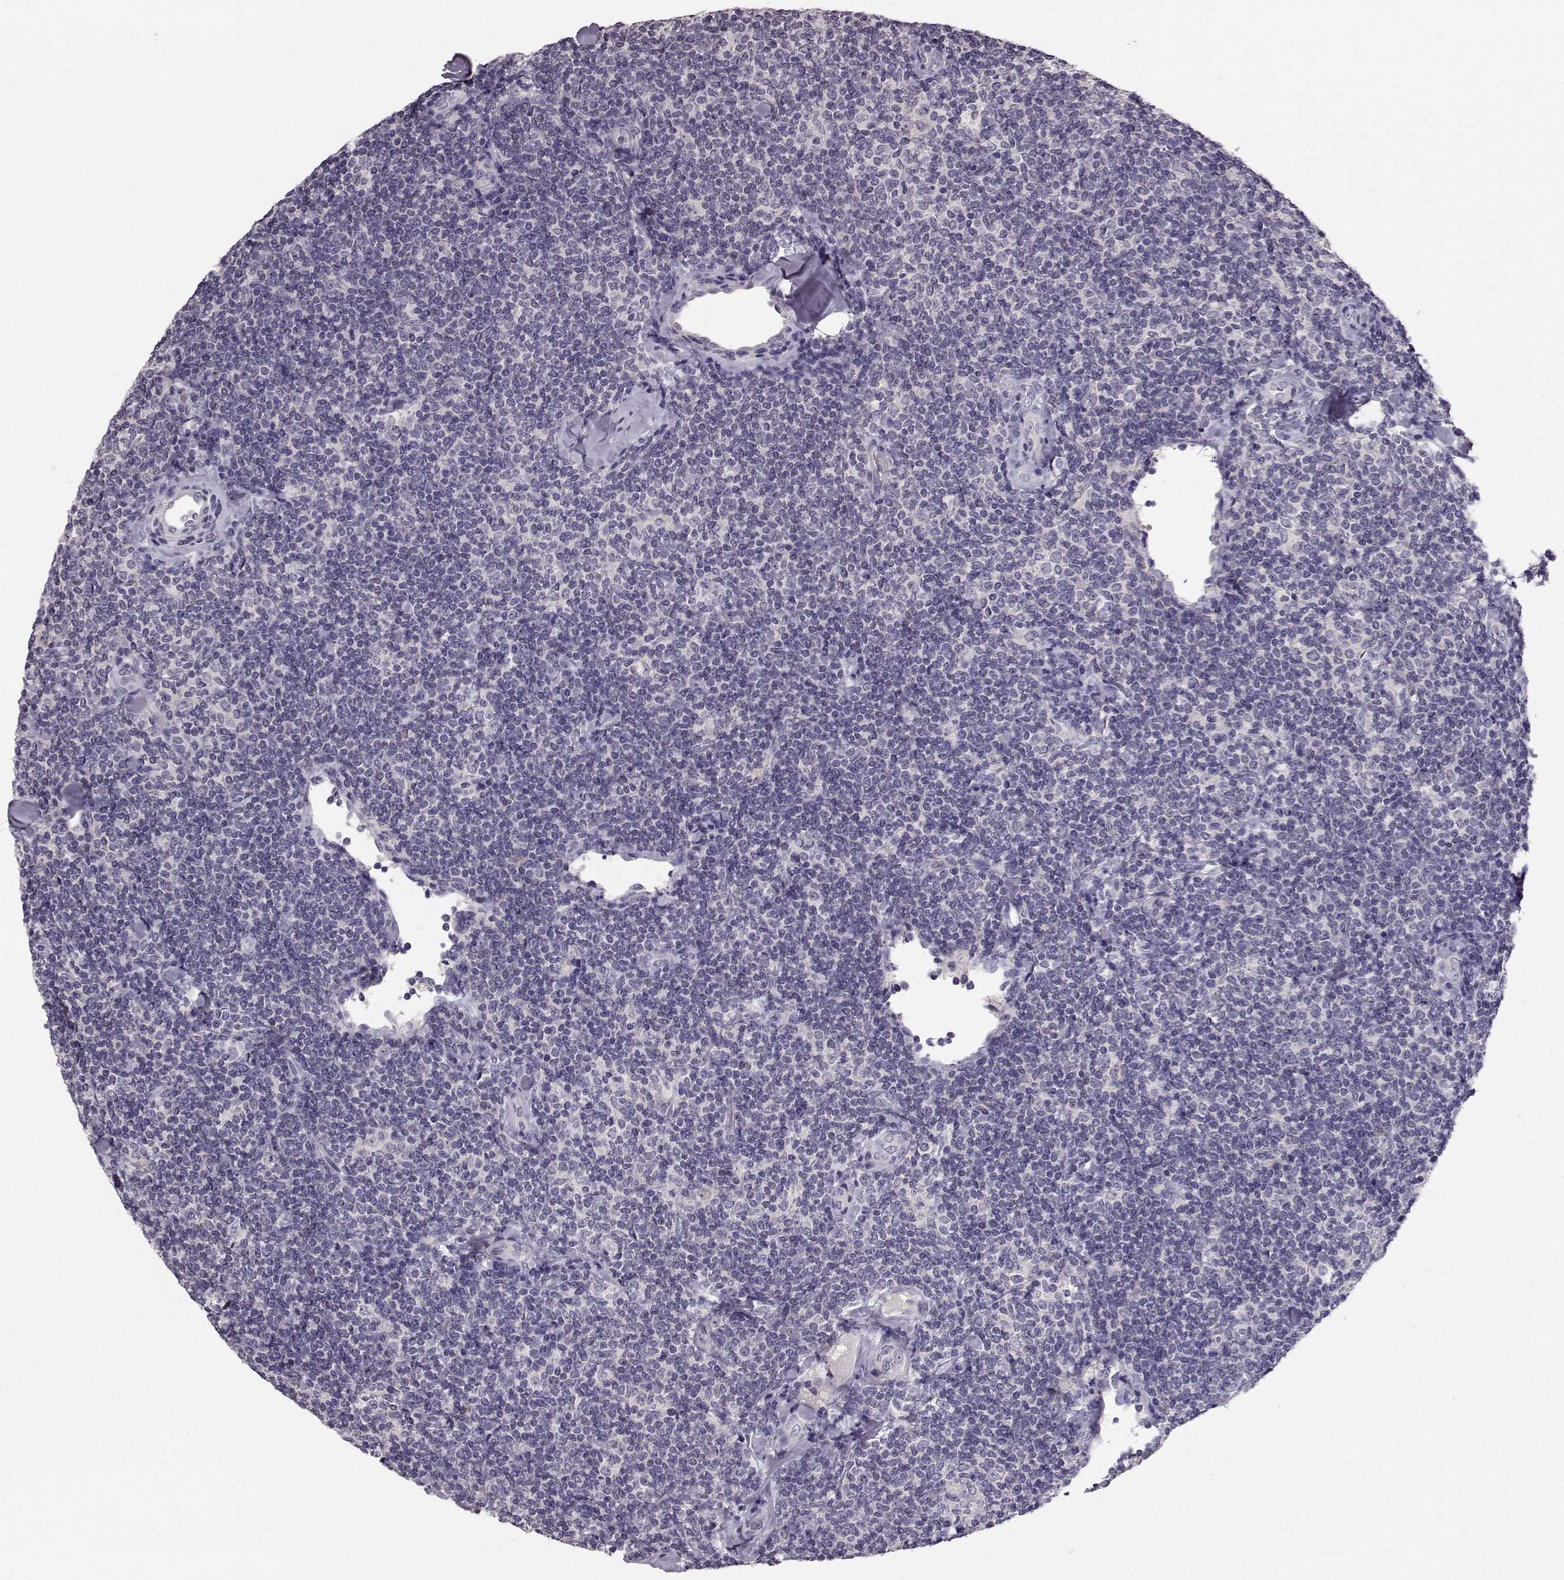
{"staining": {"intensity": "negative", "quantity": "none", "location": "none"}, "tissue": "lymphoma", "cell_type": "Tumor cells", "image_type": "cancer", "snomed": [{"axis": "morphology", "description": "Malignant lymphoma, non-Hodgkin's type, Low grade"}, {"axis": "topography", "description": "Lymph node"}], "caption": "This micrograph is of low-grade malignant lymphoma, non-Hodgkin's type stained with IHC to label a protein in brown with the nuclei are counter-stained blue. There is no staining in tumor cells. Brightfield microscopy of immunohistochemistry stained with DAB (3,3'-diaminobenzidine) (brown) and hematoxylin (blue), captured at high magnification.", "gene": "BFSP2", "patient": {"sex": "female", "age": 56}}